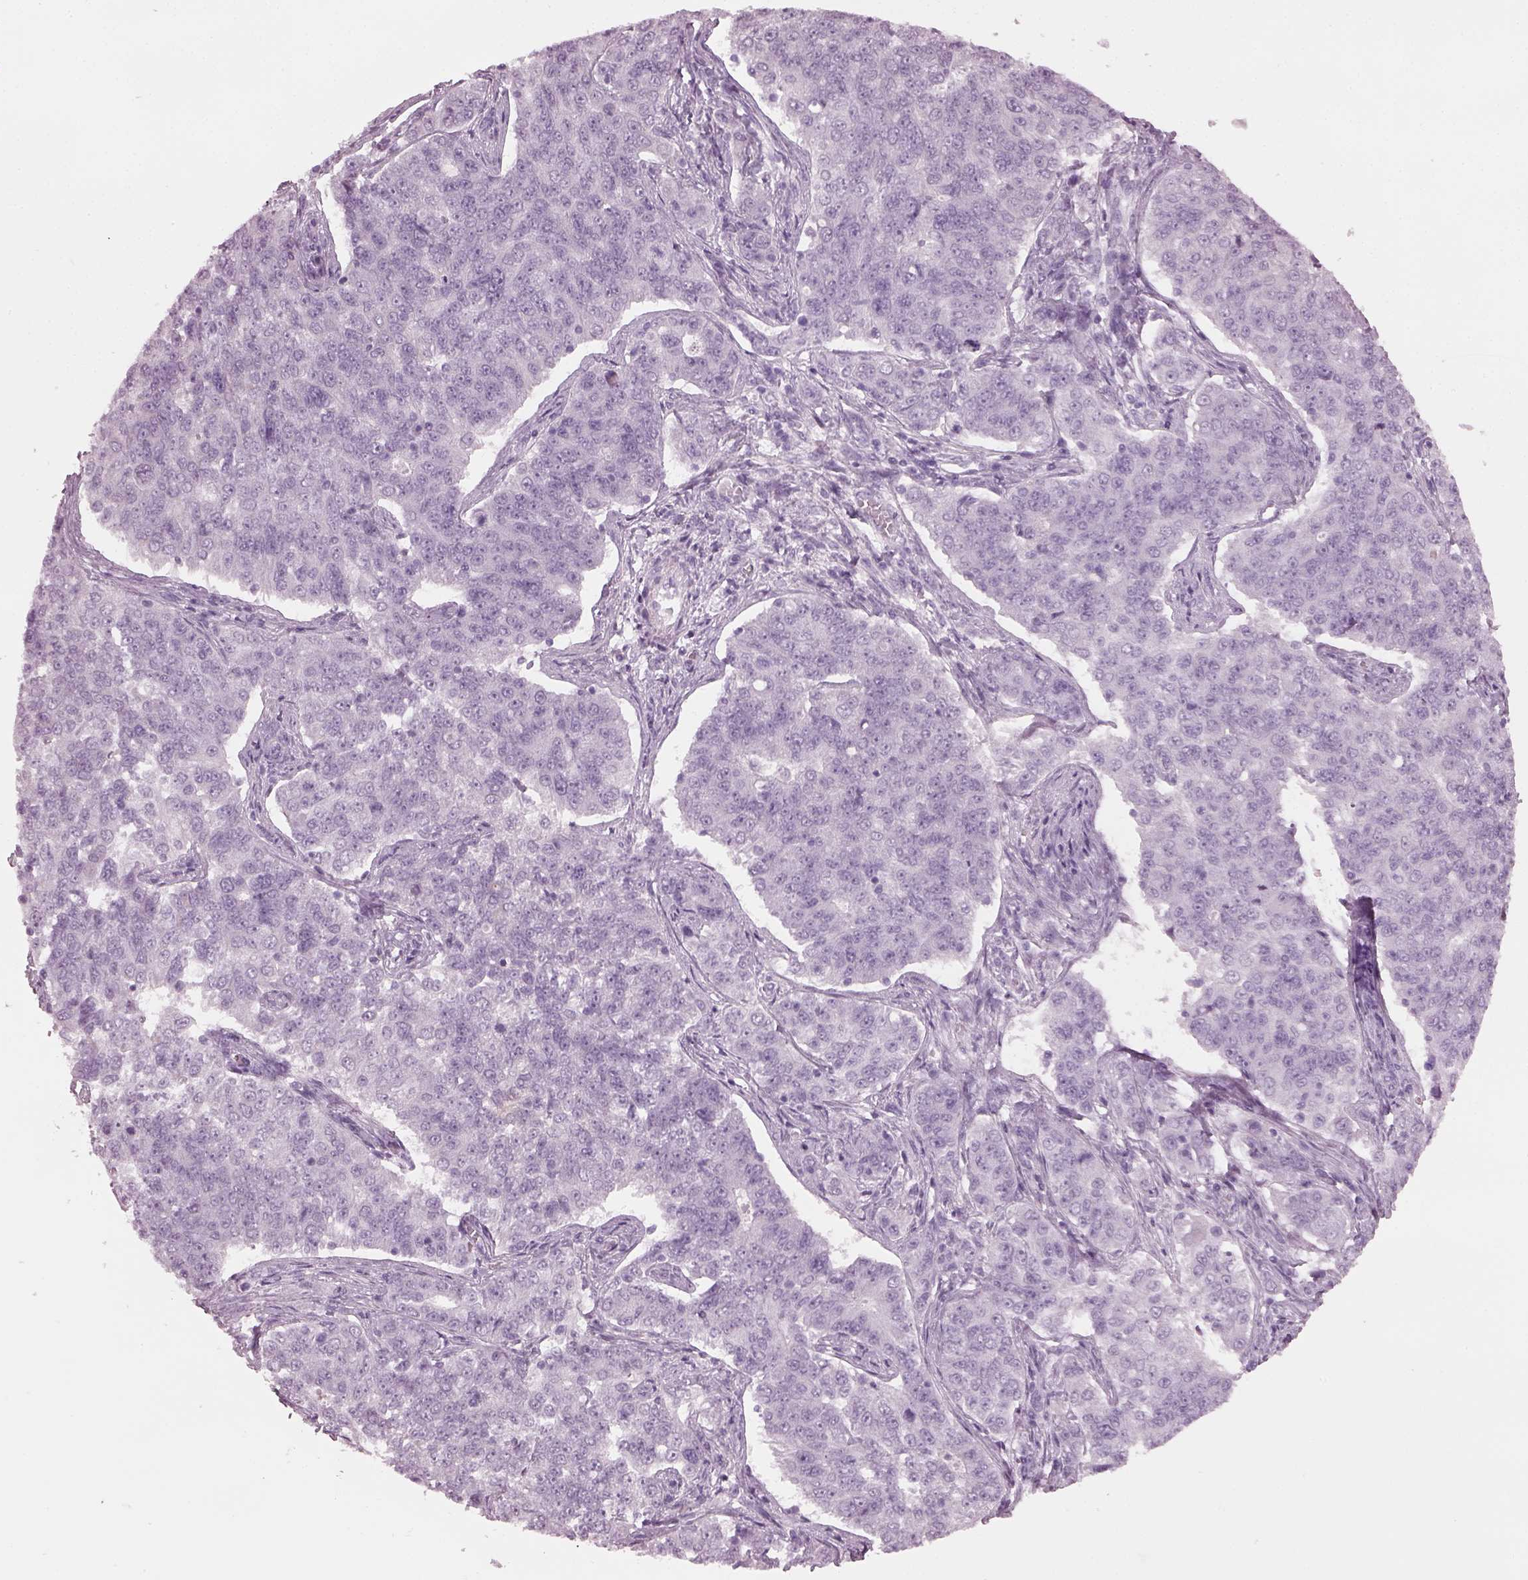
{"staining": {"intensity": "negative", "quantity": "none", "location": "none"}, "tissue": "endometrial cancer", "cell_type": "Tumor cells", "image_type": "cancer", "snomed": [{"axis": "morphology", "description": "Adenocarcinoma, NOS"}, {"axis": "topography", "description": "Endometrium"}], "caption": "A histopathology image of human endometrial cancer is negative for staining in tumor cells.", "gene": "PDC", "patient": {"sex": "female", "age": 43}}